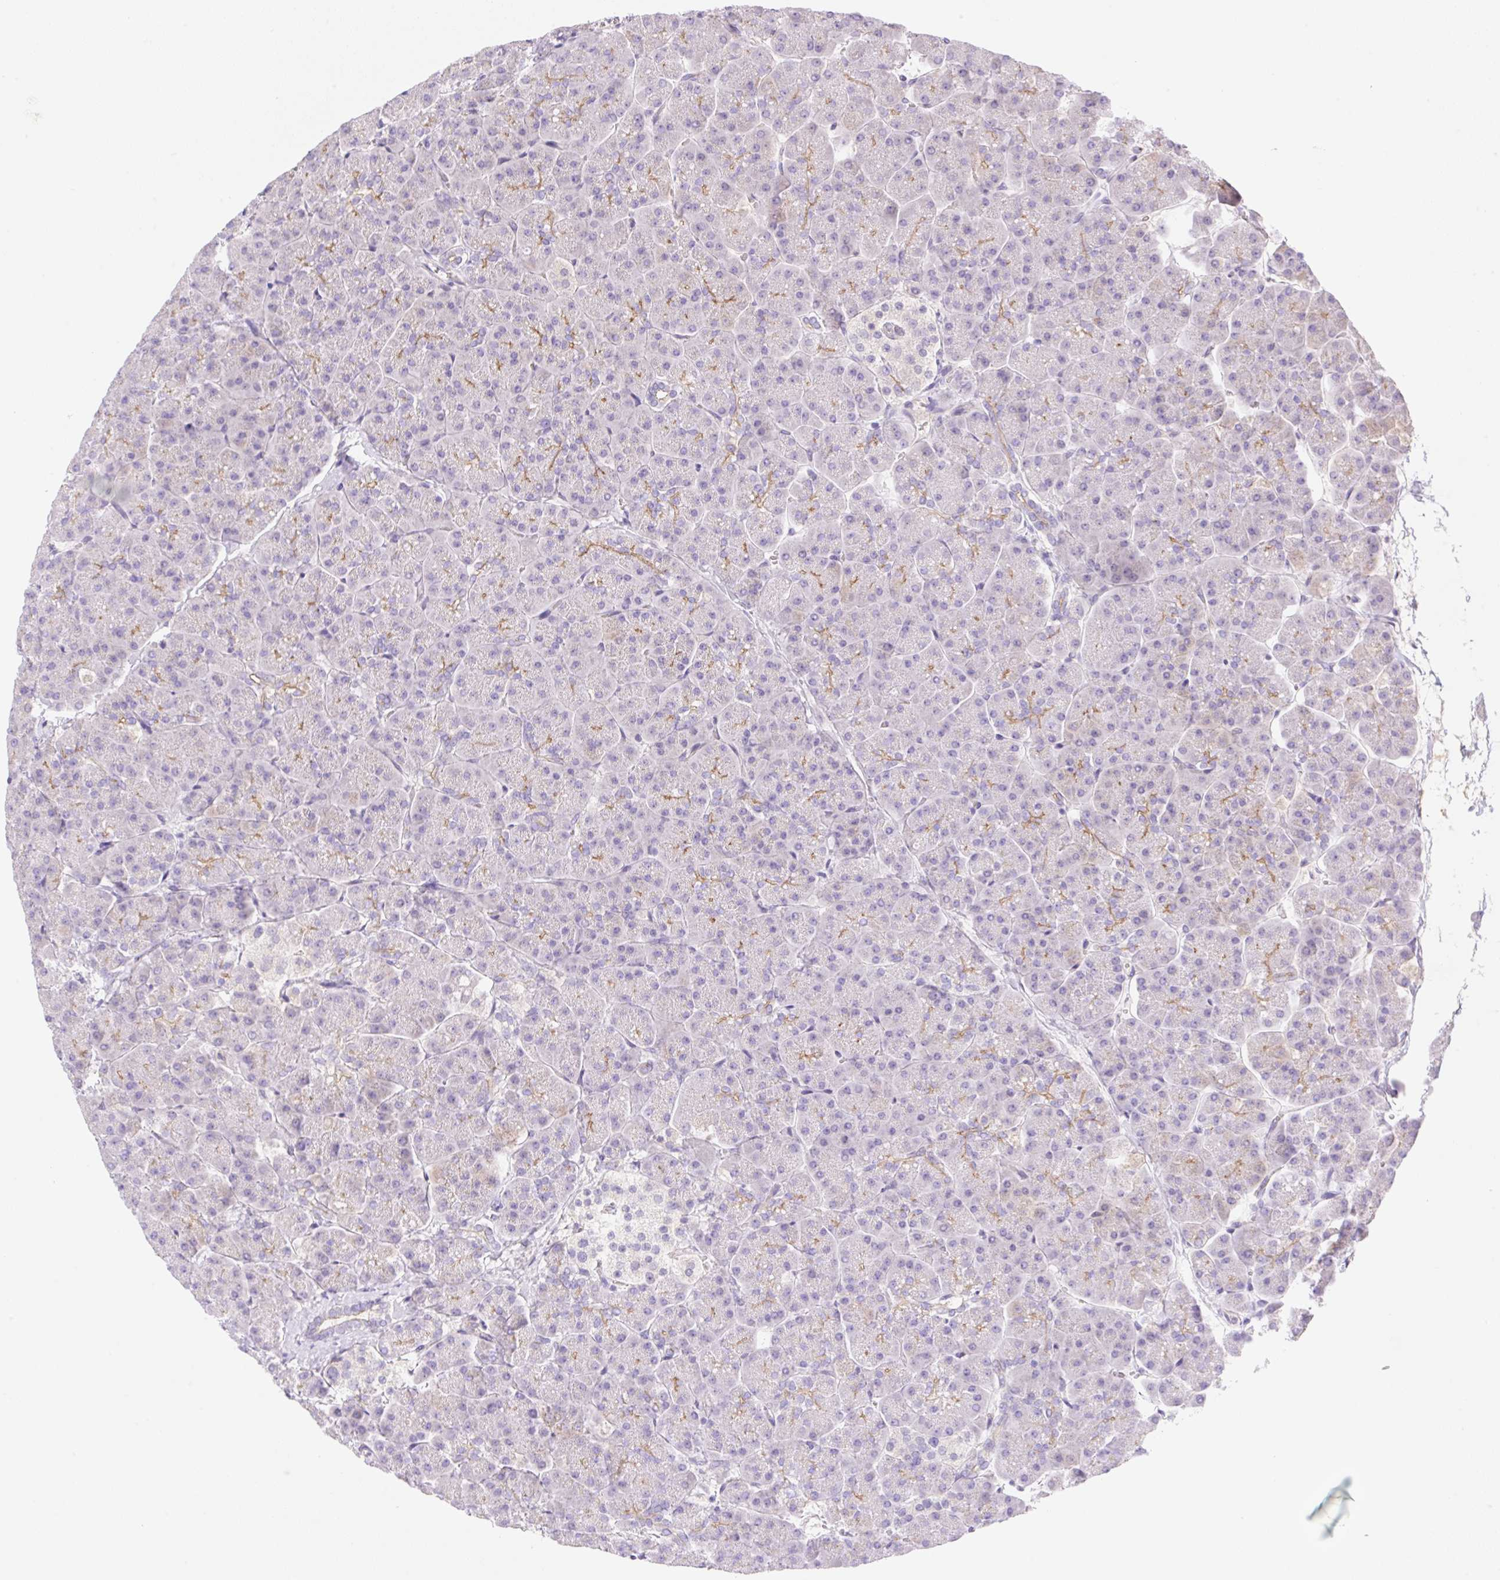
{"staining": {"intensity": "moderate", "quantity": "<25%", "location": "cytoplasmic/membranous"}, "tissue": "pancreas", "cell_type": "Exocrine glandular cells", "image_type": "normal", "snomed": [{"axis": "morphology", "description": "Normal tissue, NOS"}, {"axis": "topography", "description": "Pancreas"}, {"axis": "topography", "description": "Peripheral nerve tissue"}], "caption": "Immunohistochemical staining of benign pancreas reveals low levels of moderate cytoplasmic/membranous expression in approximately <25% of exocrine glandular cells. (DAB (3,3'-diaminobenzidine) = brown stain, brightfield microscopy at high magnification).", "gene": "DENND5A", "patient": {"sex": "male", "age": 54}}